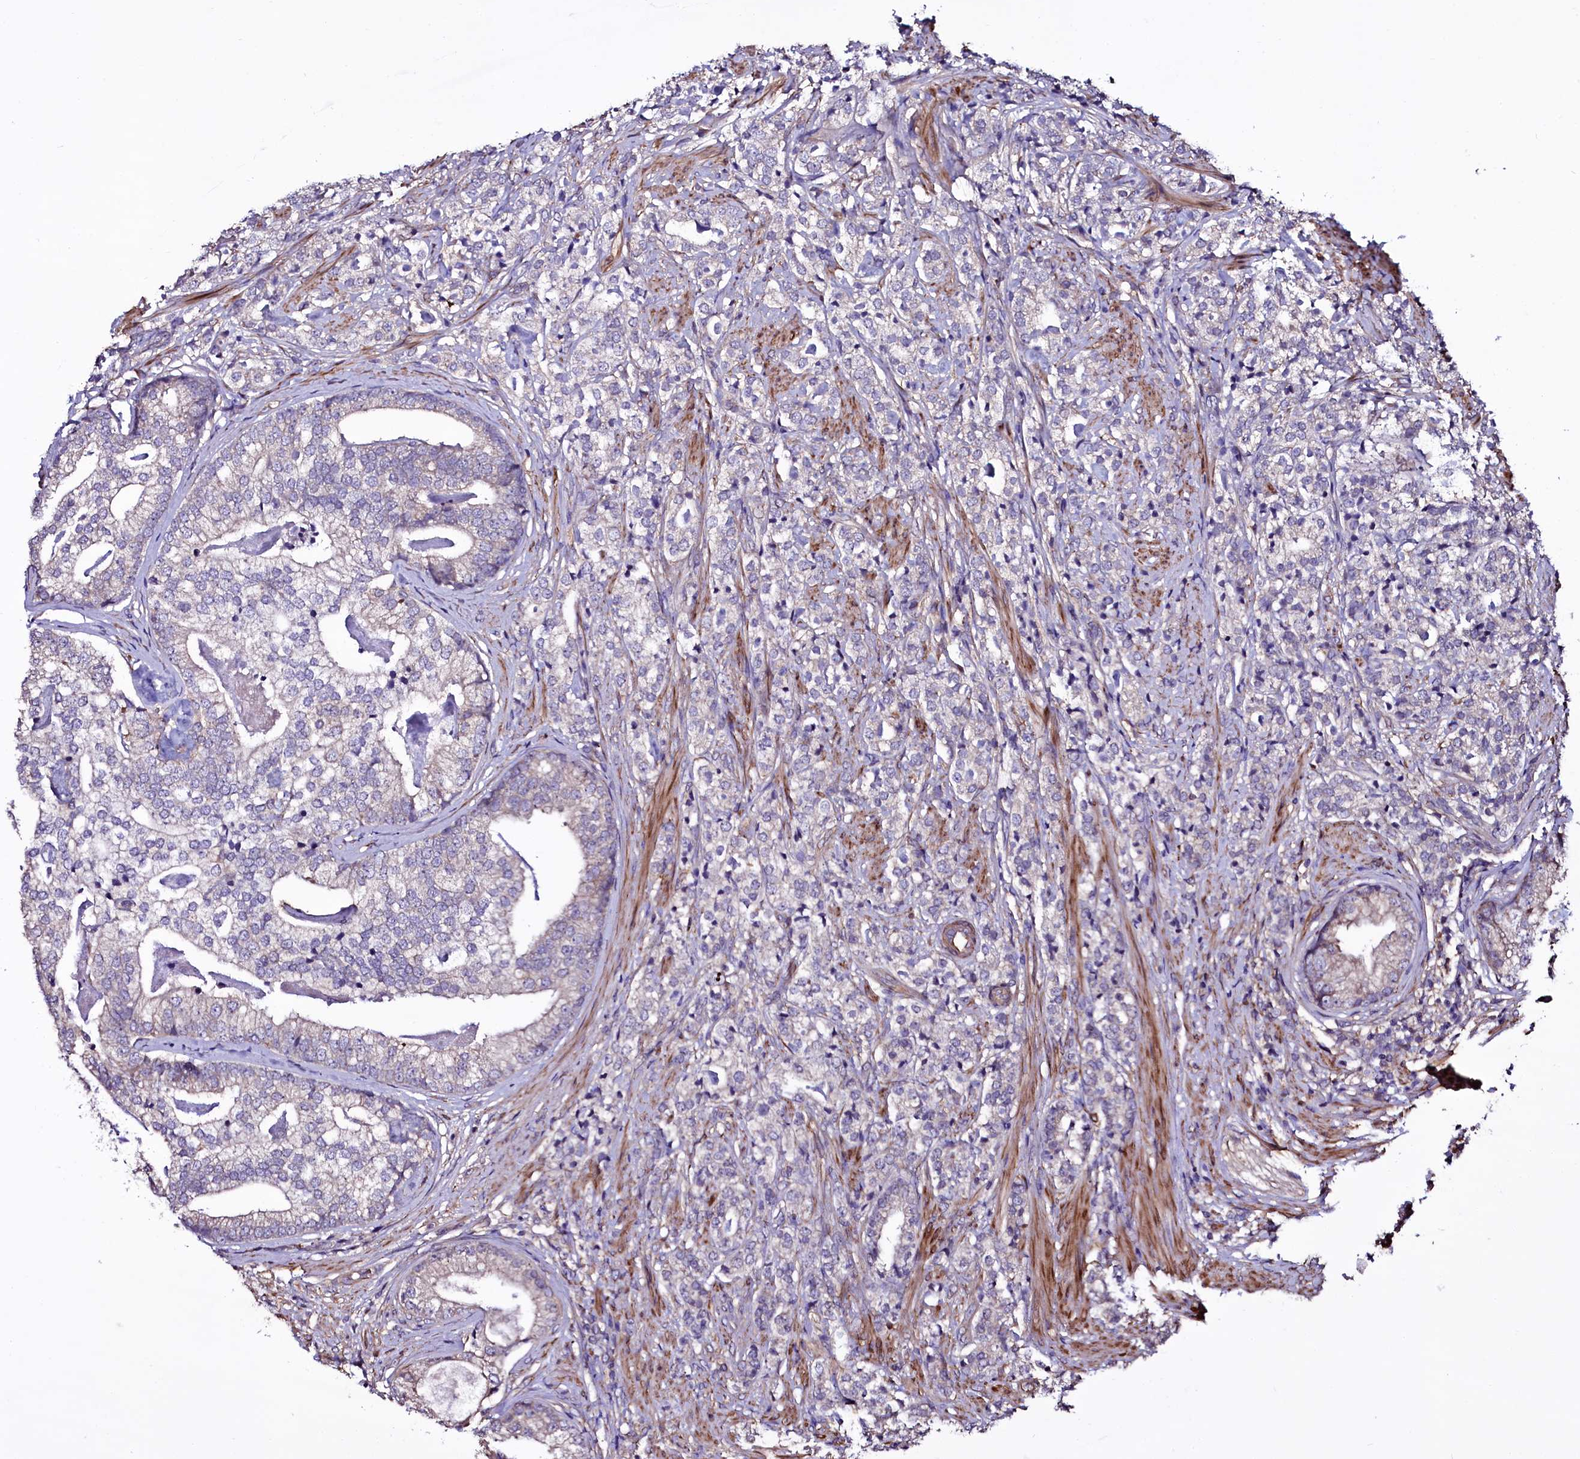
{"staining": {"intensity": "negative", "quantity": "none", "location": "none"}, "tissue": "prostate cancer", "cell_type": "Tumor cells", "image_type": "cancer", "snomed": [{"axis": "morphology", "description": "Adenocarcinoma, High grade"}, {"axis": "topography", "description": "Prostate"}], "caption": "IHC histopathology image of neoplastic tissue: human adenocarcinoma (high-grade) (prostate) stained with DAB reveals no significant protein expression in tumor cells.", "gene": "WIPF3", "patient": {"sex": "male", "age": 69}}